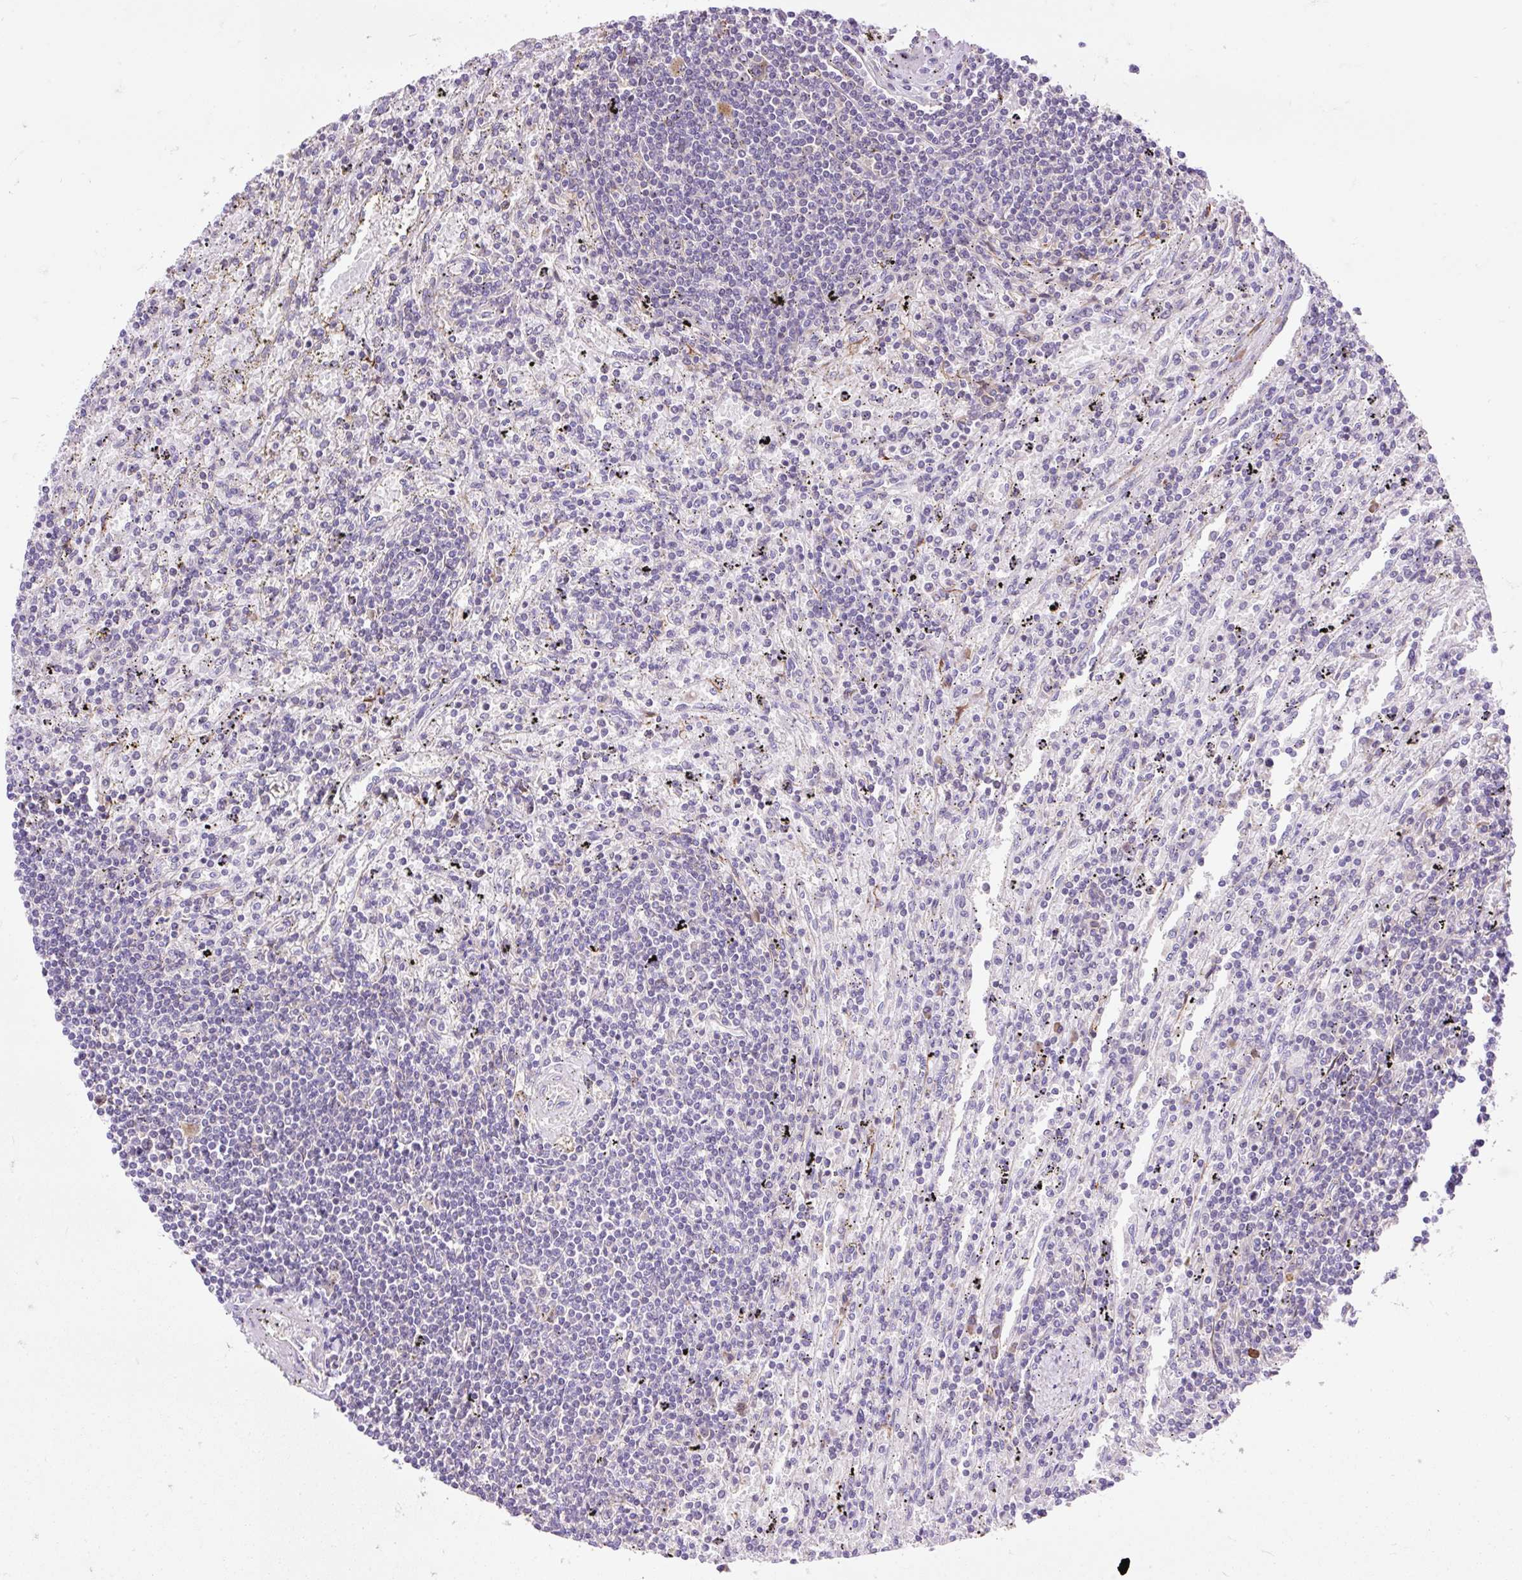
{"staining": {"intensity": "negative", "quantity": "none", "location": "none"}, "tissue": "lymphoma", "cell_type": "Tumor cells", "image_type": "cancer", "snomed": [{"axis": "morphology", "description": "Malignant lymphoma, non-Hodgkin's type, Low grade"}, {"axis": "topography", "description": "Spleen"}], "caption": "Protein analysis of lymphoma displays no significant staining in tumor cells.", "gene": "GPR45", "patient": {"sex": "male", "age": 76}}